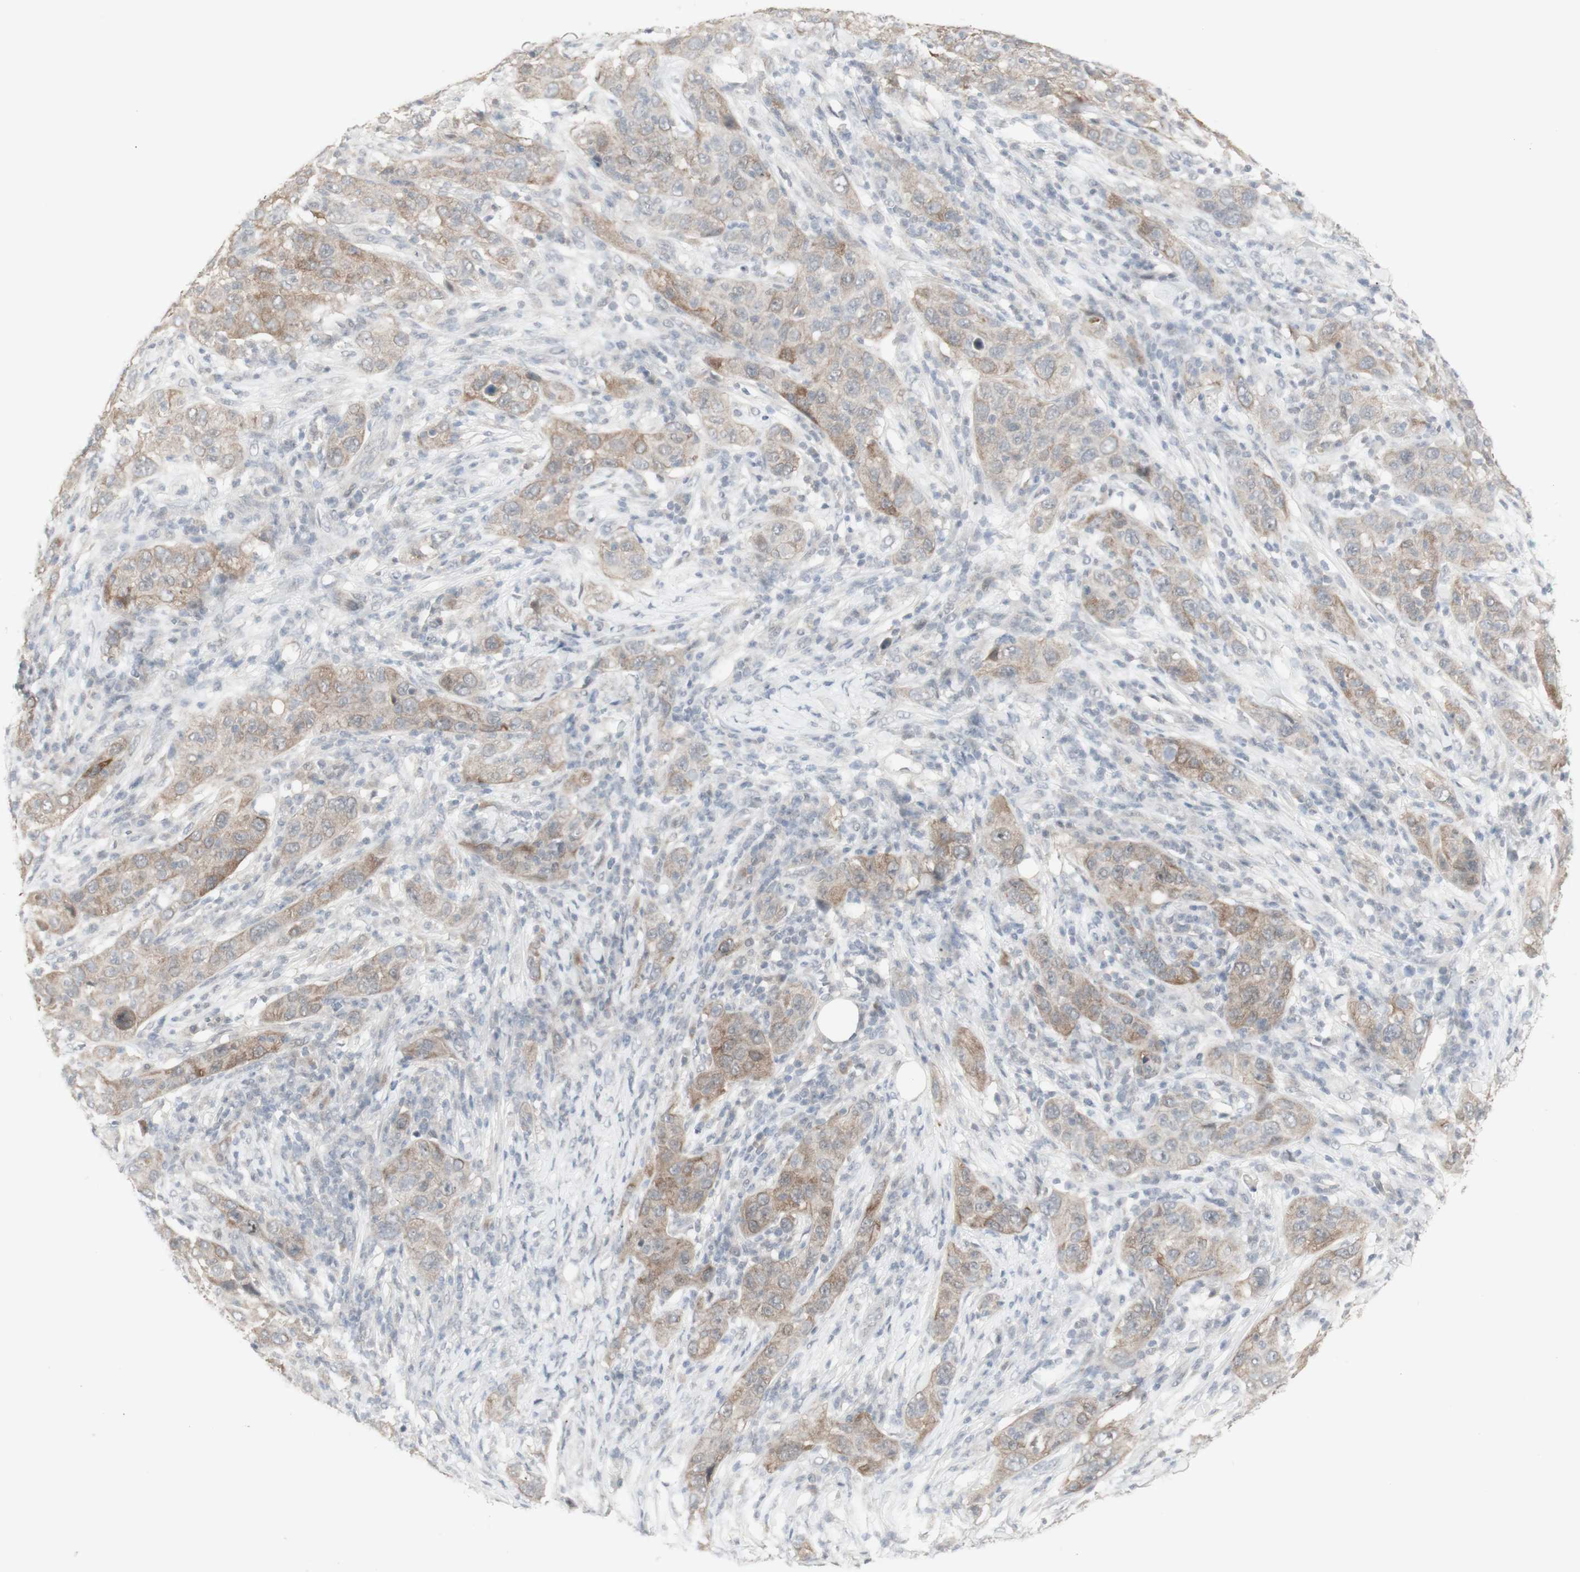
{"staining": {"intensity": "moderate", "quantity": ">75%", "location": "cytoplasmic/membranous"}, "tissue": "skin cancer", "cell_type": "Tumor cells", "image_type": "cancer", "snomed": [{"axis": "morphology", "description": "Squamous cell carcinoma, NOS"}, {"axis": "topography", "description": "Skin"}], "caption": "Tumor cells reveal medium levels of moderate cytoplasmic/membranous positivity in approximately >75% of cells in human skin squamous cell carcinoma.", "gene": "C1orf116", "patient": {"sex": "female", "age": 88}}